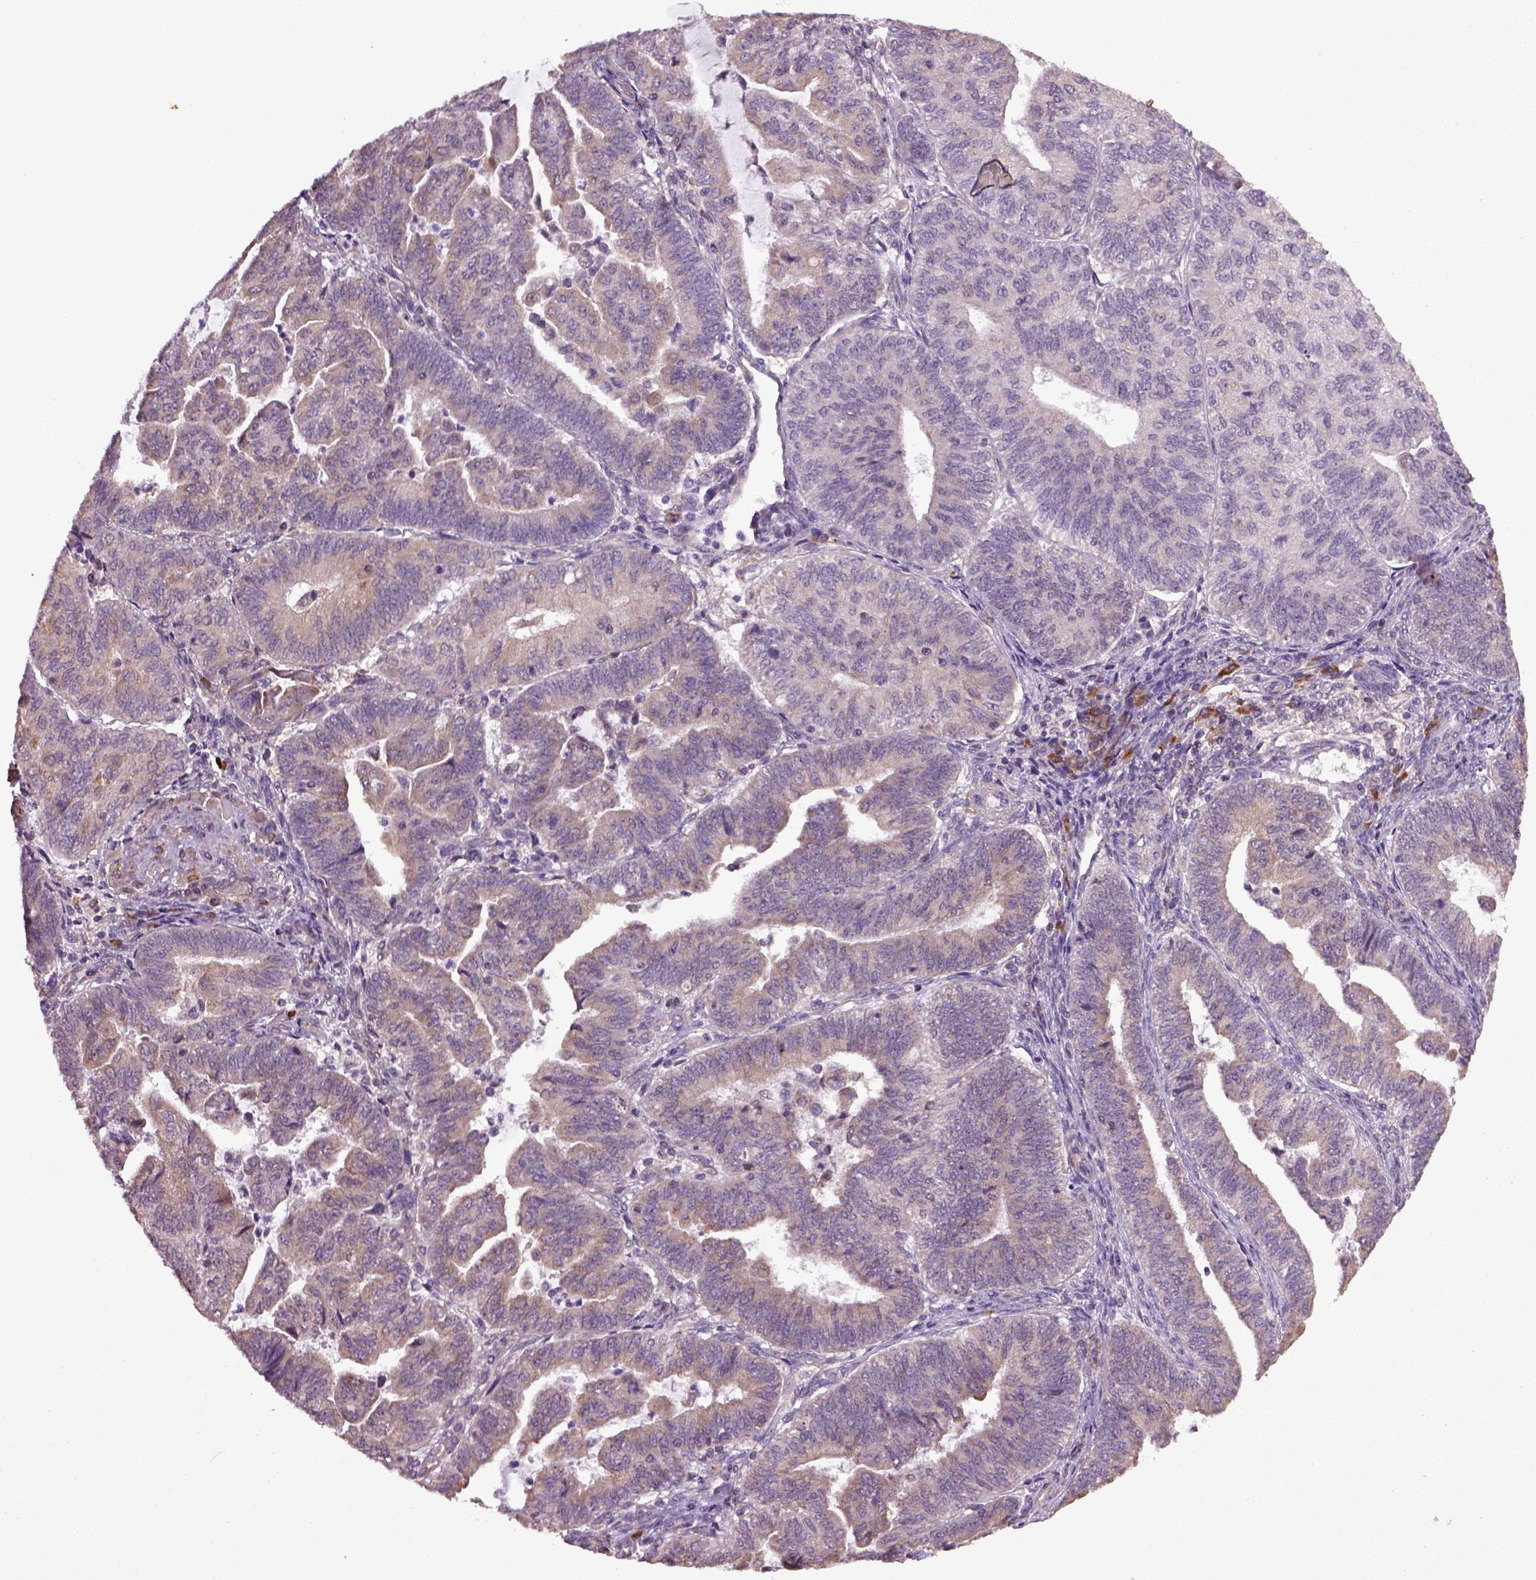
{"staining": {"intensity": "negative", "quantity": "none", "location": "none"}, "tissue": "endometrial cancer", "cell_type": "Tumor cells", "image_type": "cancer", "snomed": [{"axis": "morphology", "description": "Adenocarcinoma, NOS"}, {"axis": "topography", "description": "Endometrium"}], "caption": "Image shows no protein positivity in tumor cells of endometrial adenocarcinoma tissue.", "gene": "TPRG1", "patient": {"sex": "female", "age": 82}}